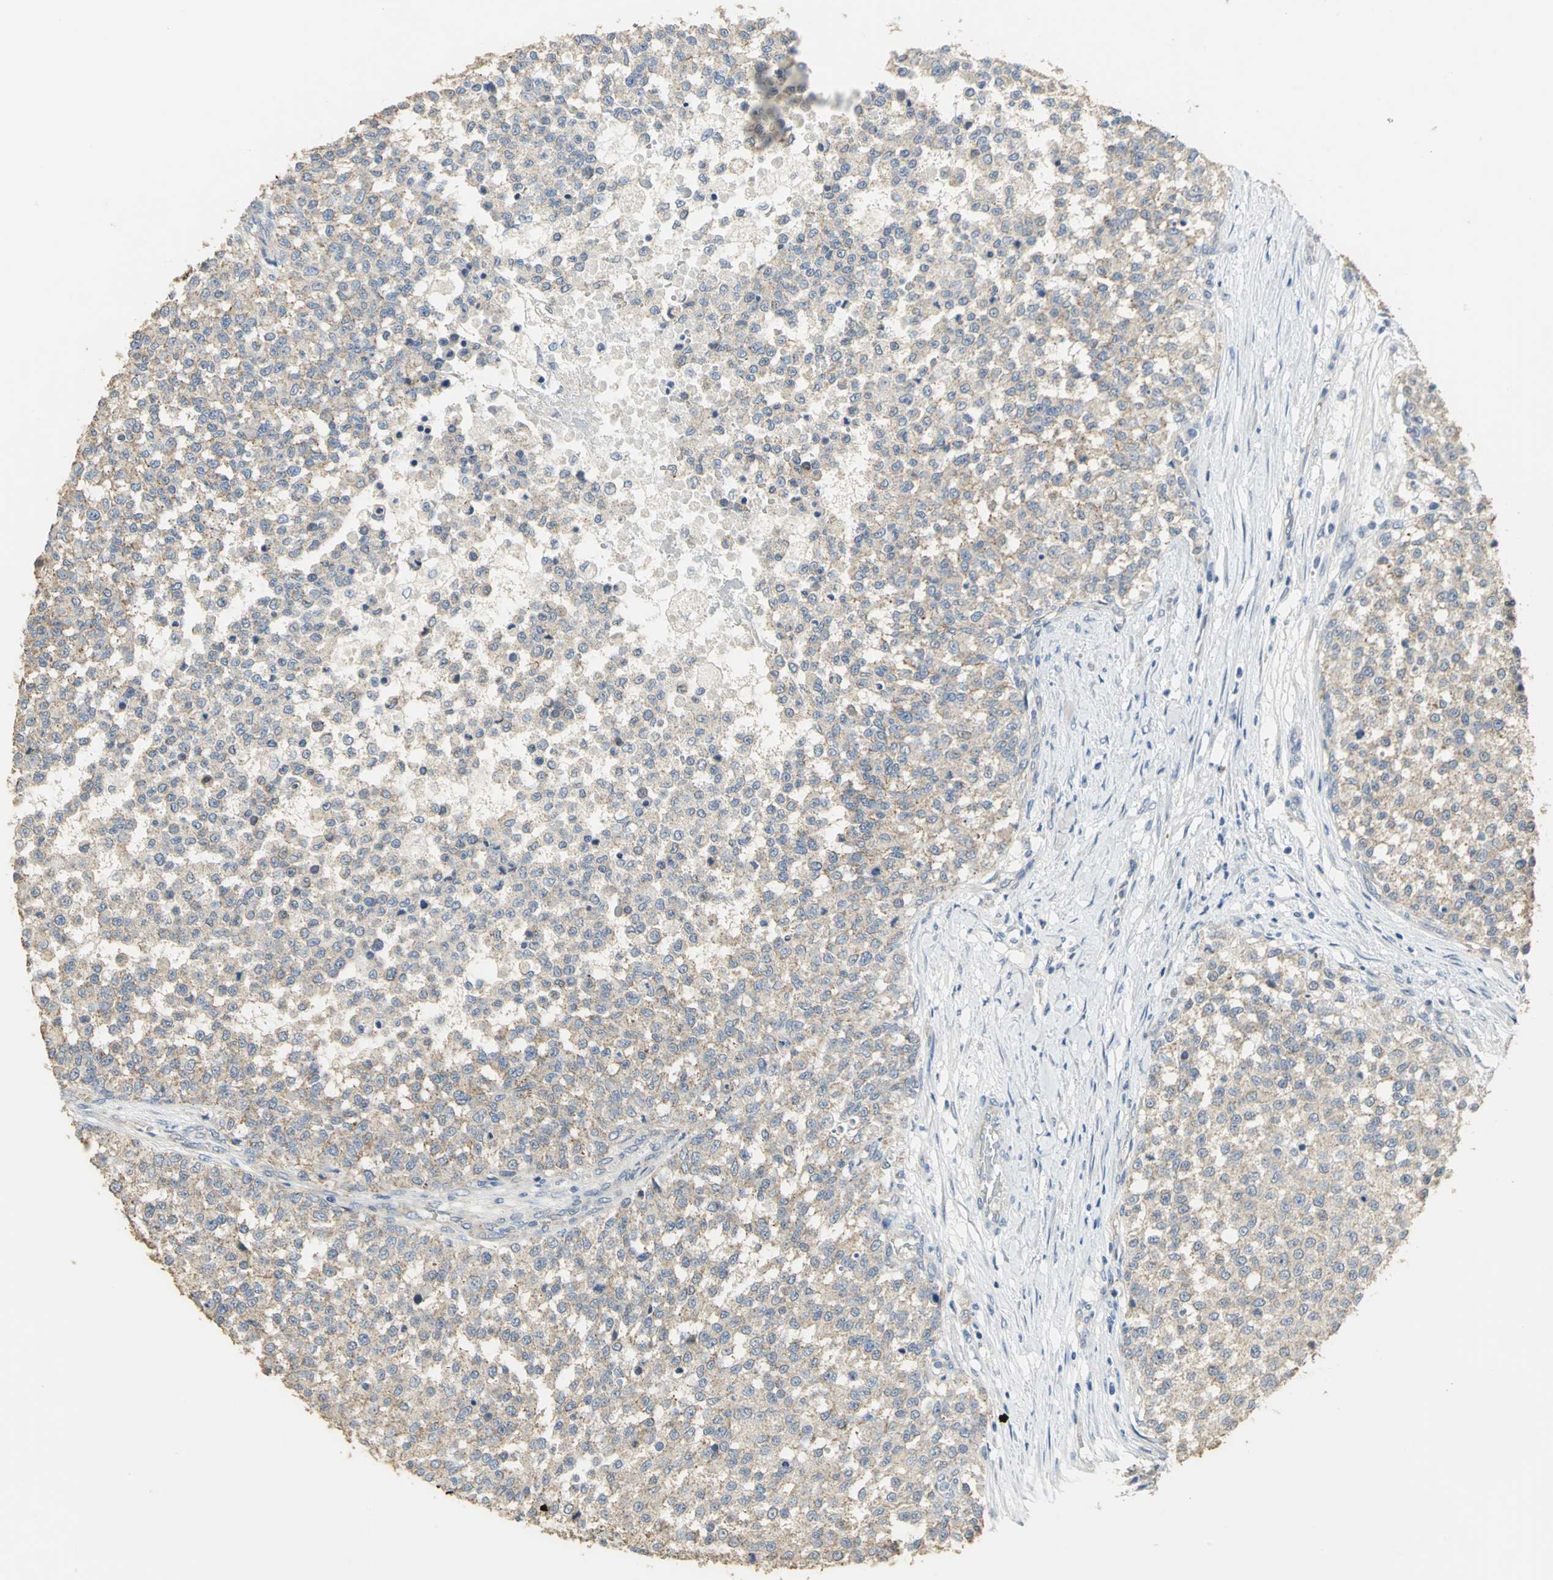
{"staining": {"intensity": "weak", "quantity": ">75%", "location": "cytoplasmic/membranous"}, "tissue": "testis cancer", "cell_type": "Tumor cells", "image_type": "cancer", "snomed": [{"axis": "morphology", "description": "Seminoma, NOS"}, {"axis": "topography", "description": "Testis"}], "caption": "IHC image of neoplastic tissue: human testis cancer stained using immunohistochemistry (IHC) demonstrates low levels of weak protein expression localized specifically in the cytoplasmic/membranous of tumor cells, appearing as a cytoplasmic/membranous brown color.", "gene": "HTR1F", "patient": {"sex": "male", "age": 59}}